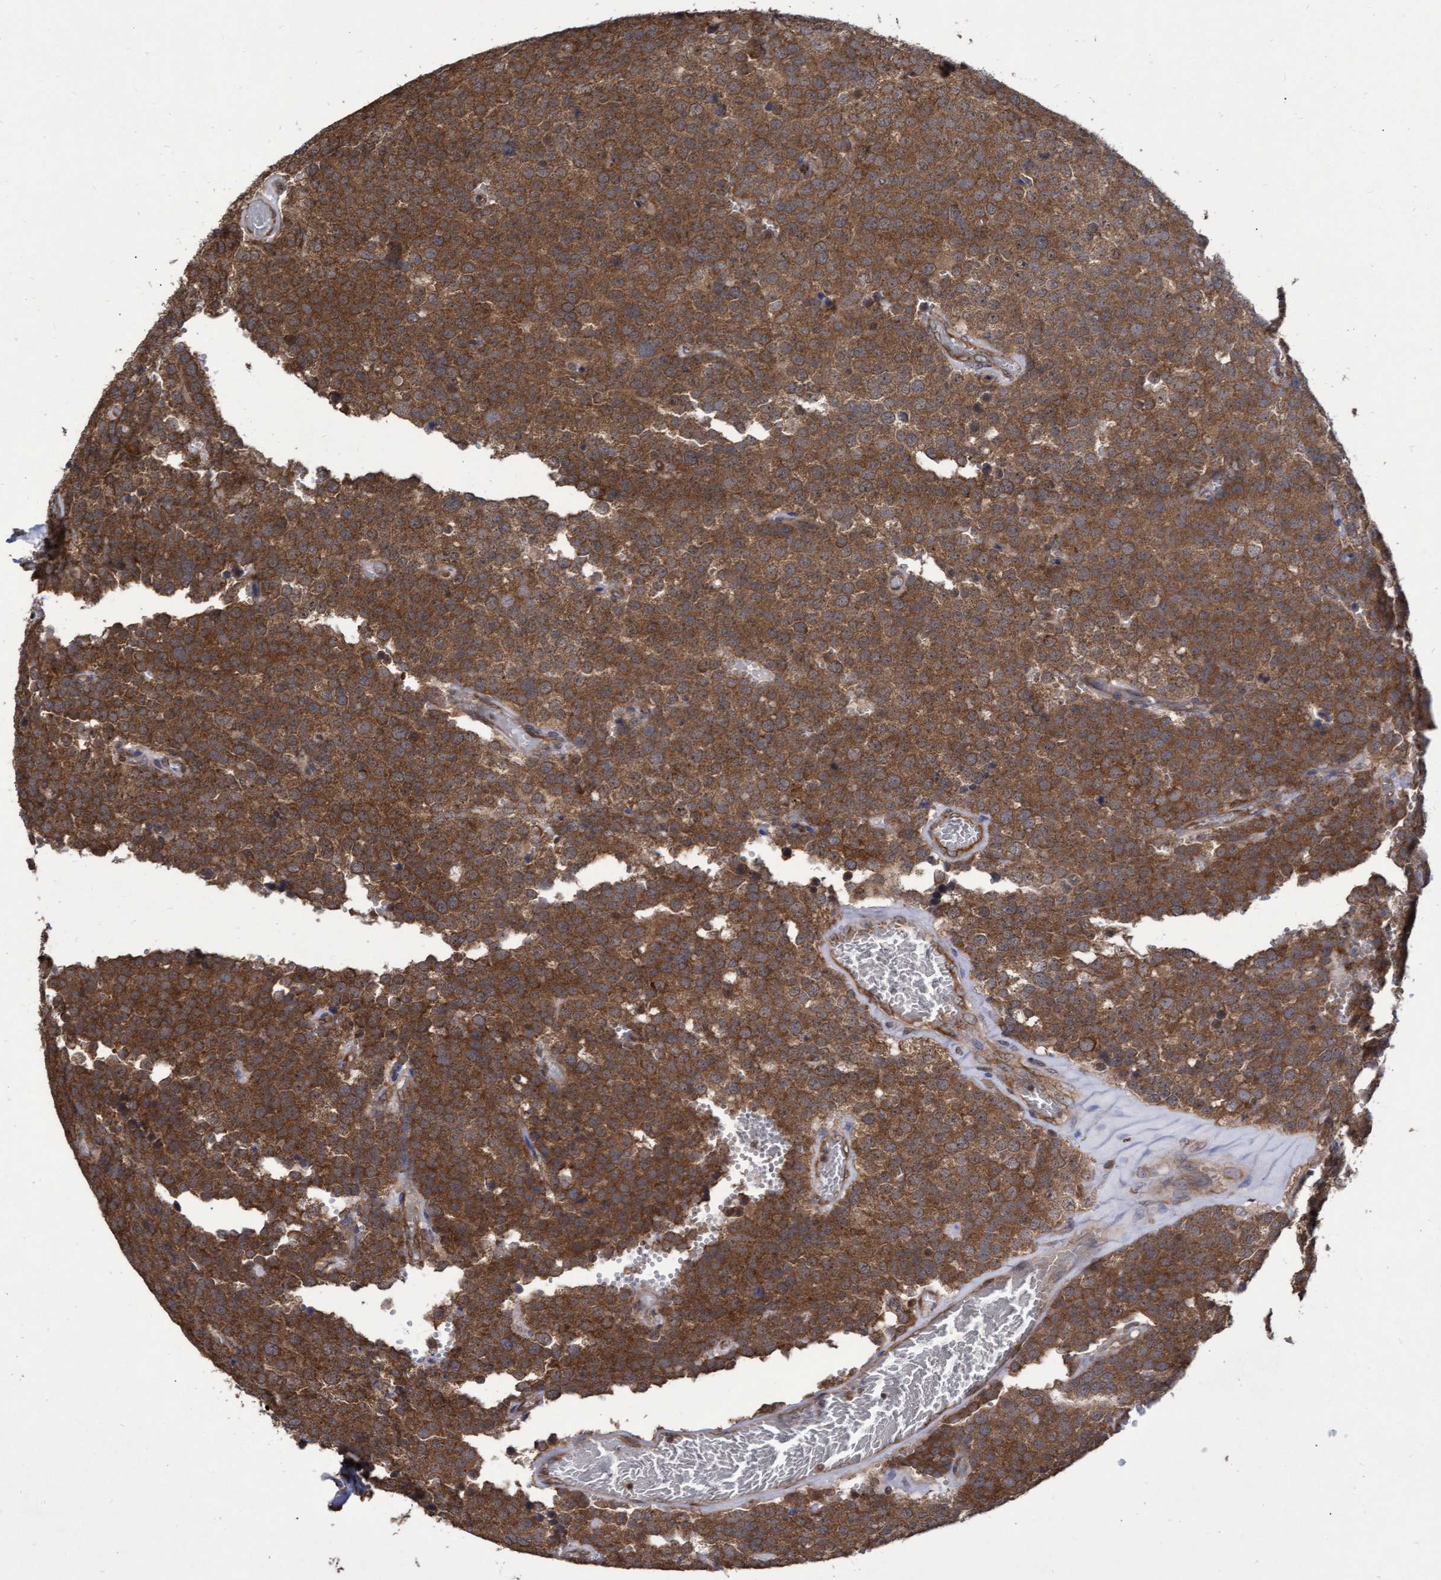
{"staining": {"intensity": "moderate", "quantity": ">75%", "location": "cytoplasmic/membranous"}, "tissue": "testis cancer", "cell_type": "Tumor cells", "image_type": "cancer", "snomed": [{"axis": "morphology", "description": "Normal tissue, NOS"}, {"axis": "morphology", "description": "Seminoma, NOS"}, {"axis": "topography", "description": "Testis"}], "caption": "A brown stain labels moderate cytoplasmic/membranous expression of a protein in human testis cancer (seminoma) tumor cells. (Brightfield microscopy of DAB IHC at high magnification).", "gene": "ABCF2", "patient": {"sex": "male", "age": 71}}